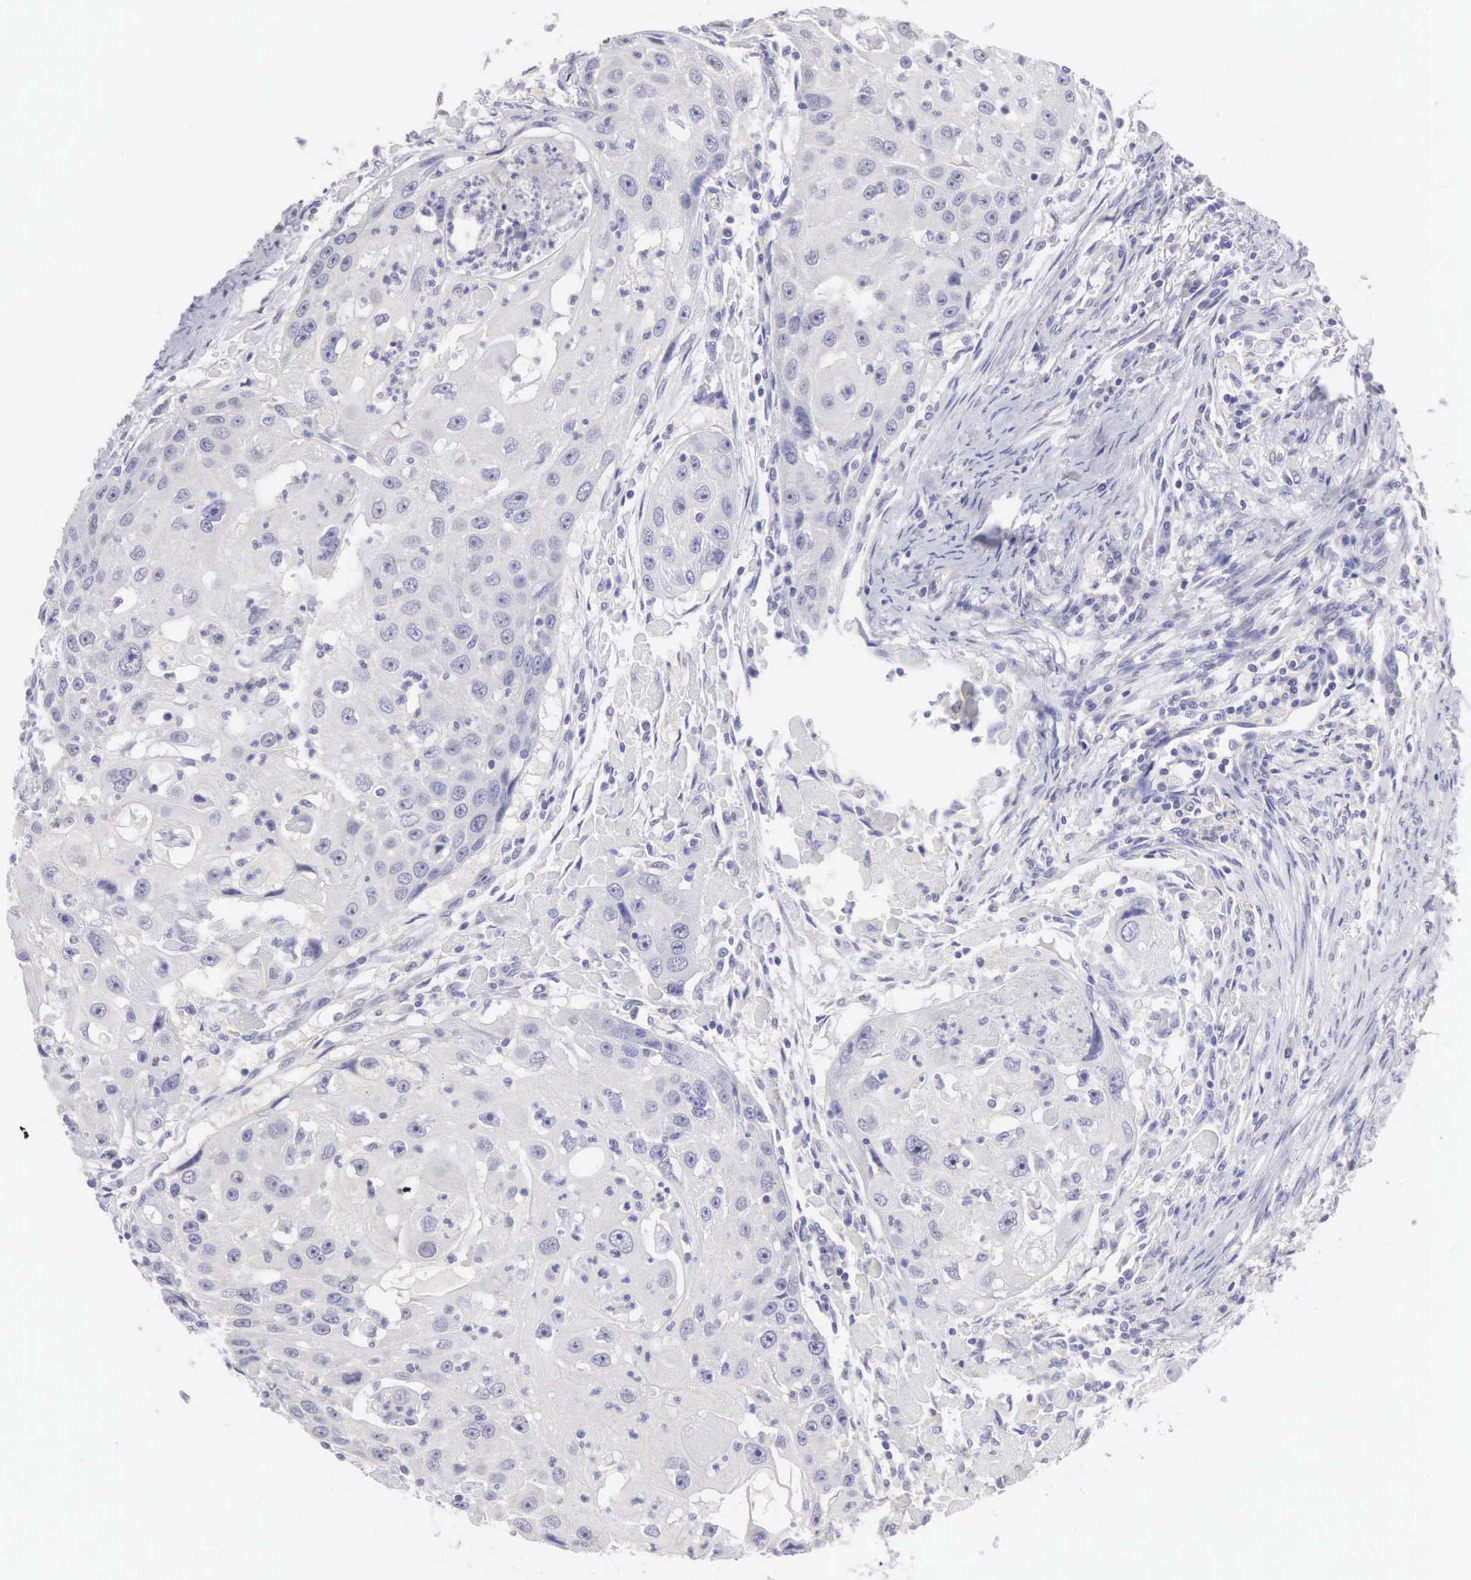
{"staining": {"intensity": "negative", "quantity": "none", "location": "none"}, "tissue": "head and neck cancer", "cell_type": "Tumor cells", "image_type": "cancer", "snomed": [{"axis": "morphology", "description": "Squamous cell carcinoma, NOS"}, {"axis": "topography", "description": "Head-Neck"}], "caption": "High magnification brightfield microscopy of squamous cell carcinoma (head and neck) stained with DAB (brown) and counterstained with hematoxylin (blue): tumor cells show no significant staining.", "gene": "SLITRK4", "patient": {"sex": "male", "age": 64}}